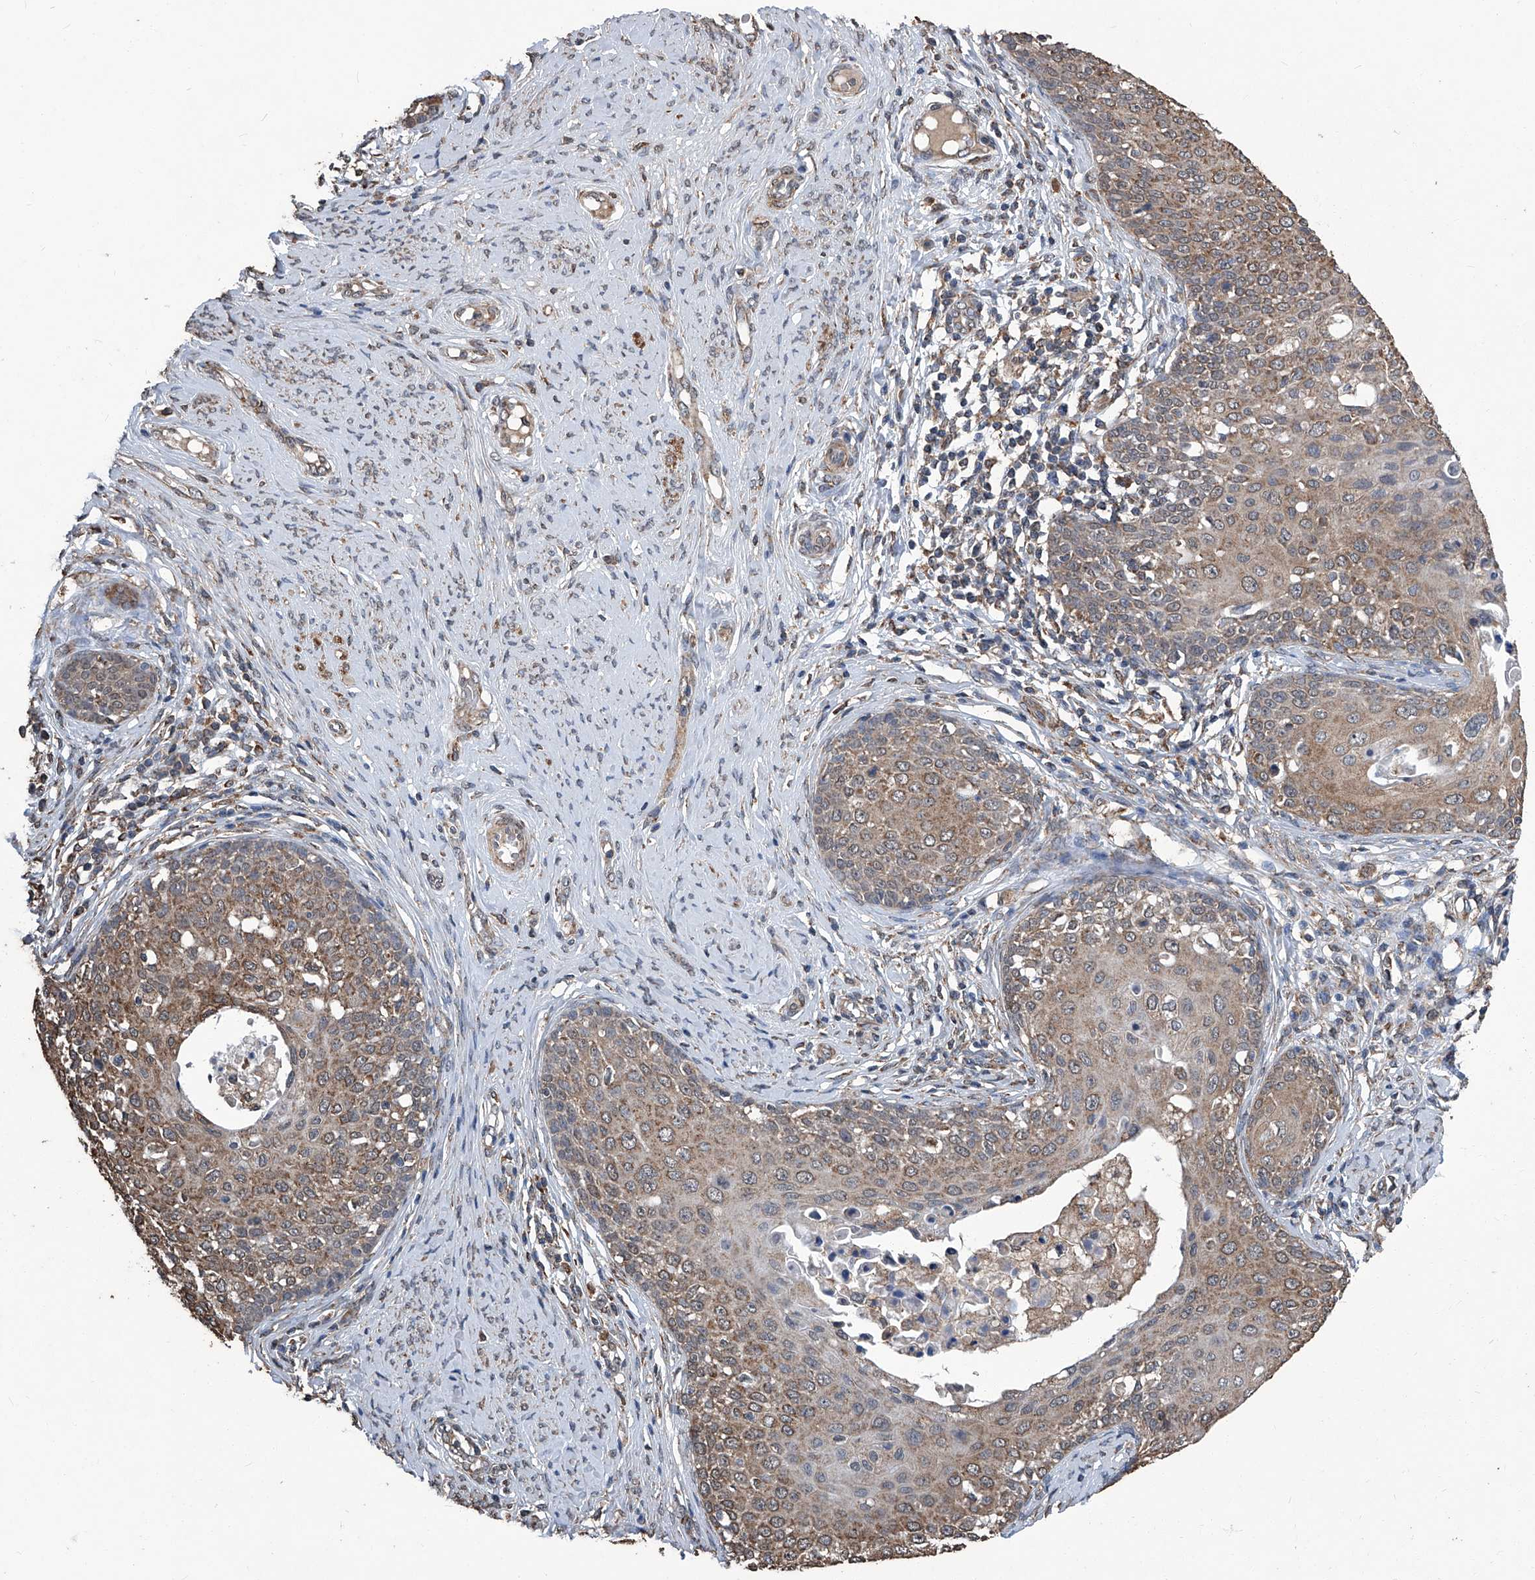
{"staining": {"intensity": "moderate", "quantity": ">75%", "location": "cytoplasmic/membranous"}, "tissue": "cervical cancer", "cell_type": "Tumor cells", "image_type": "cancer", "snomed": [{"axis": "morphology", "description": "Squamous cell carcinoma, NOS"}, {"axis": "morphology", "description": "Adenocarcinoma, NOS"}, {"axis": "topography", "description": "Cervix"}], "caption": "This photomicrograph demonstrates immunohistochemistry (IHC) staining of human cervical cancer (adenocarcinoma), with medium moderate cytoplasmic/membranous expression in approximately >75% of tumor cells.", "gene": "STARD7", "patient": {"sex": "female", "age": 52}}